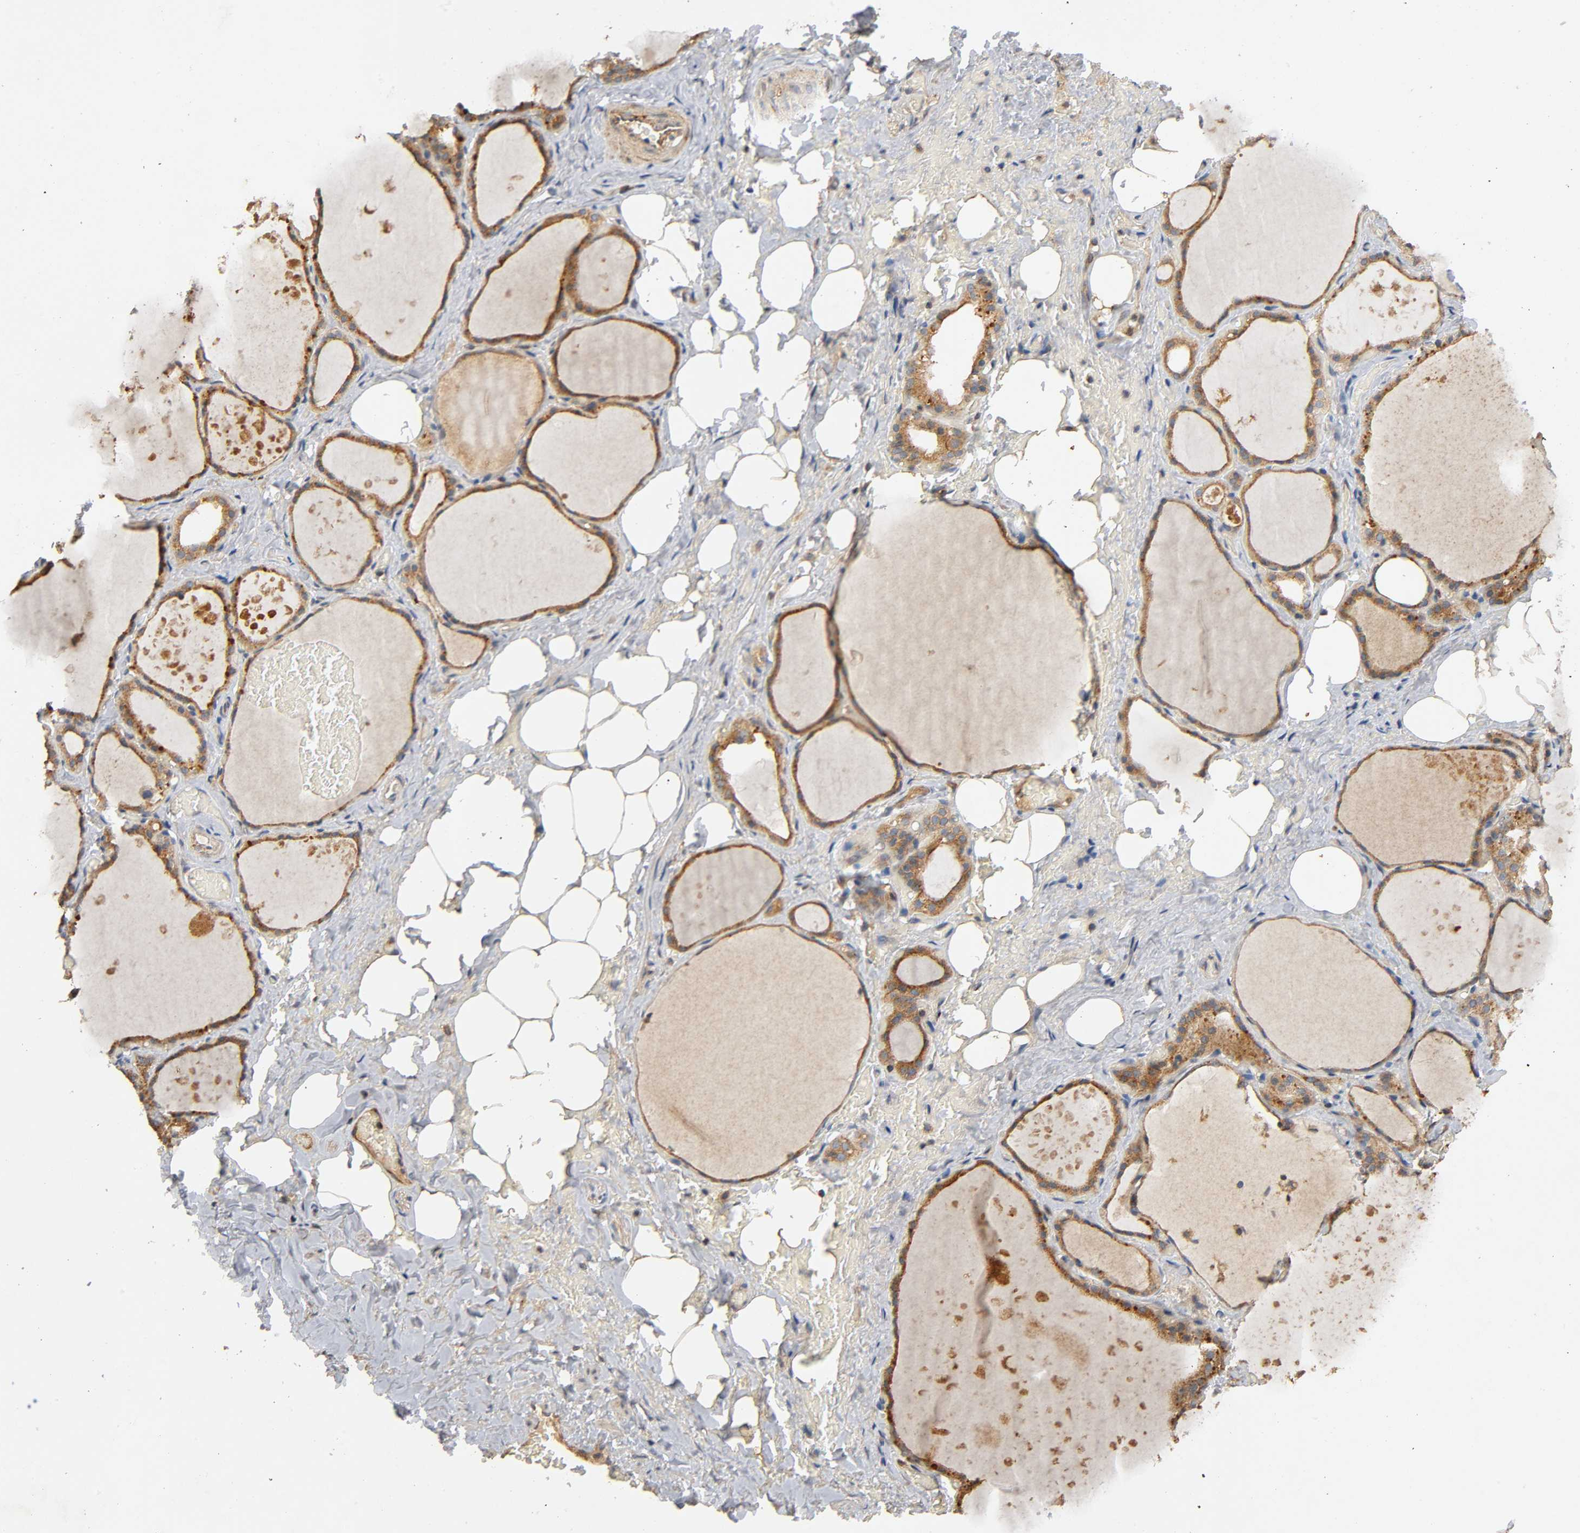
{"staining": {"intensity": "moderate", "quantity": ">75%", "location": "cytoplasmic/membranous"}, "tissue": "thyroid gland", "cell_type": "Glandular cells", "image_type": "normal", "snomed": [{"axis": "morphology", "description": "Normal tissue, NOS"}, {"axis": "topography", "description": "Thyroid gland"}], "caption": "Benign thyroid gland was stained to show a protein in brown. There is medium levels of moderate cytoplasmic/membranous expression in about >75% of glandular cells. (DAB IHC, brown staining for protein, blue staining for nuclei).", "gene": "IKBKB", "patient": {"sex": "male", "age": 61}}